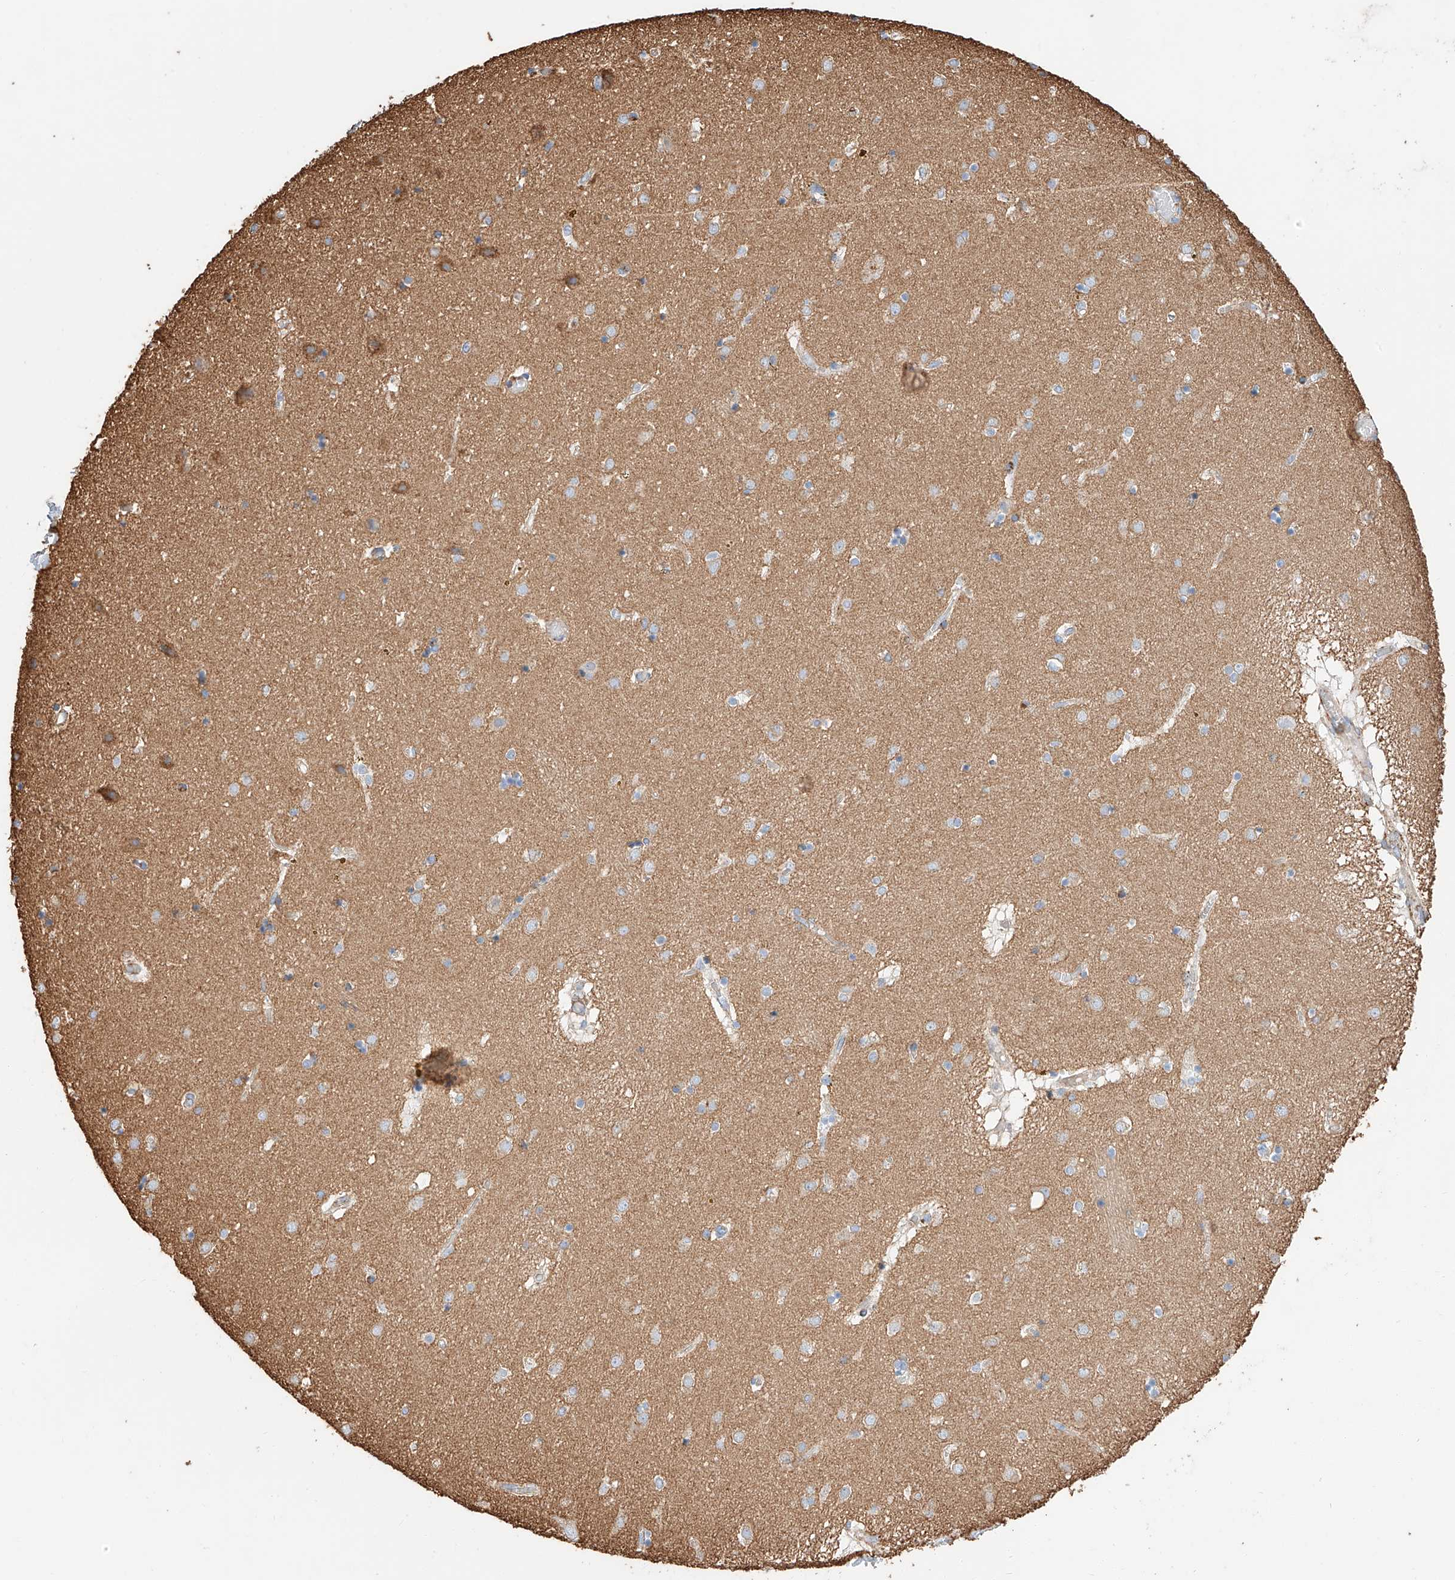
{"staining": {"intensity": "moderate", "quantity": "<25%", "location": "cytoplasmic/membranous"}, "tissue": "caudate", "cell_type": "Glial cells", "image_type": "normal", "snomed": [{"axis": "morphology", "description": "Normal tissue, NOS"}, {"axis": "topography", "description": "Lateral ventricle wall"}], "caption": "DAB immunohistochemical staining of unremarkable human caudate shows moderate cytoplasmic/membranous protein expression in about <25% of glial cells. Nuclei are stained in blue.", "gene": "WFS1", "patient": {"sex": "male", "age": 70}}